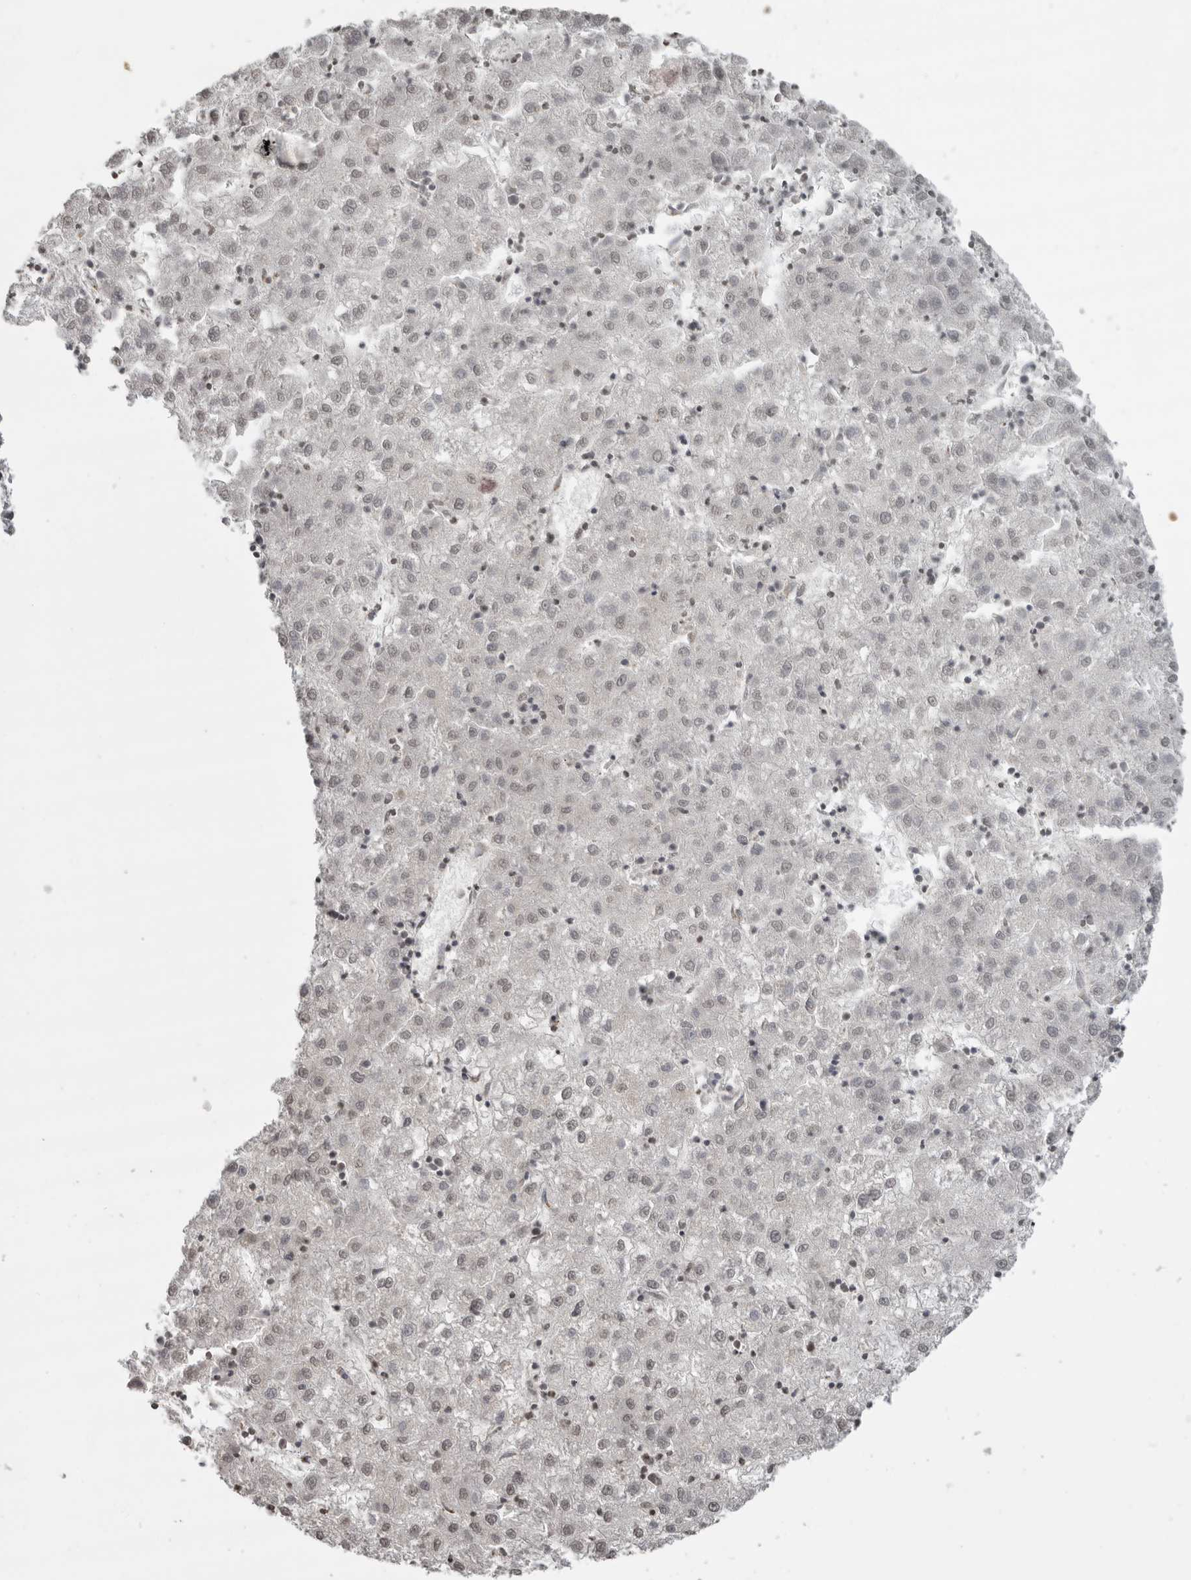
{"staining": {"intensity": "weak", "quantity": "<25%", "location": "nuclear"}, "tissue": "liver cancer", "cell_type": "Tumor cells", "image_type": "cancer", "snomed": [{"axis": "morphology", "description": "Carcinoma, Hepatocellular, NOS"}, {"axis": "topography", "description": "Liver"}], "caption": "Tumor cells are negative for brown protein staining in liver cancer (hepatocellular carcinoma).", "gene": "PPP1R10", "patient": {"sex": "male", "age": 72}}